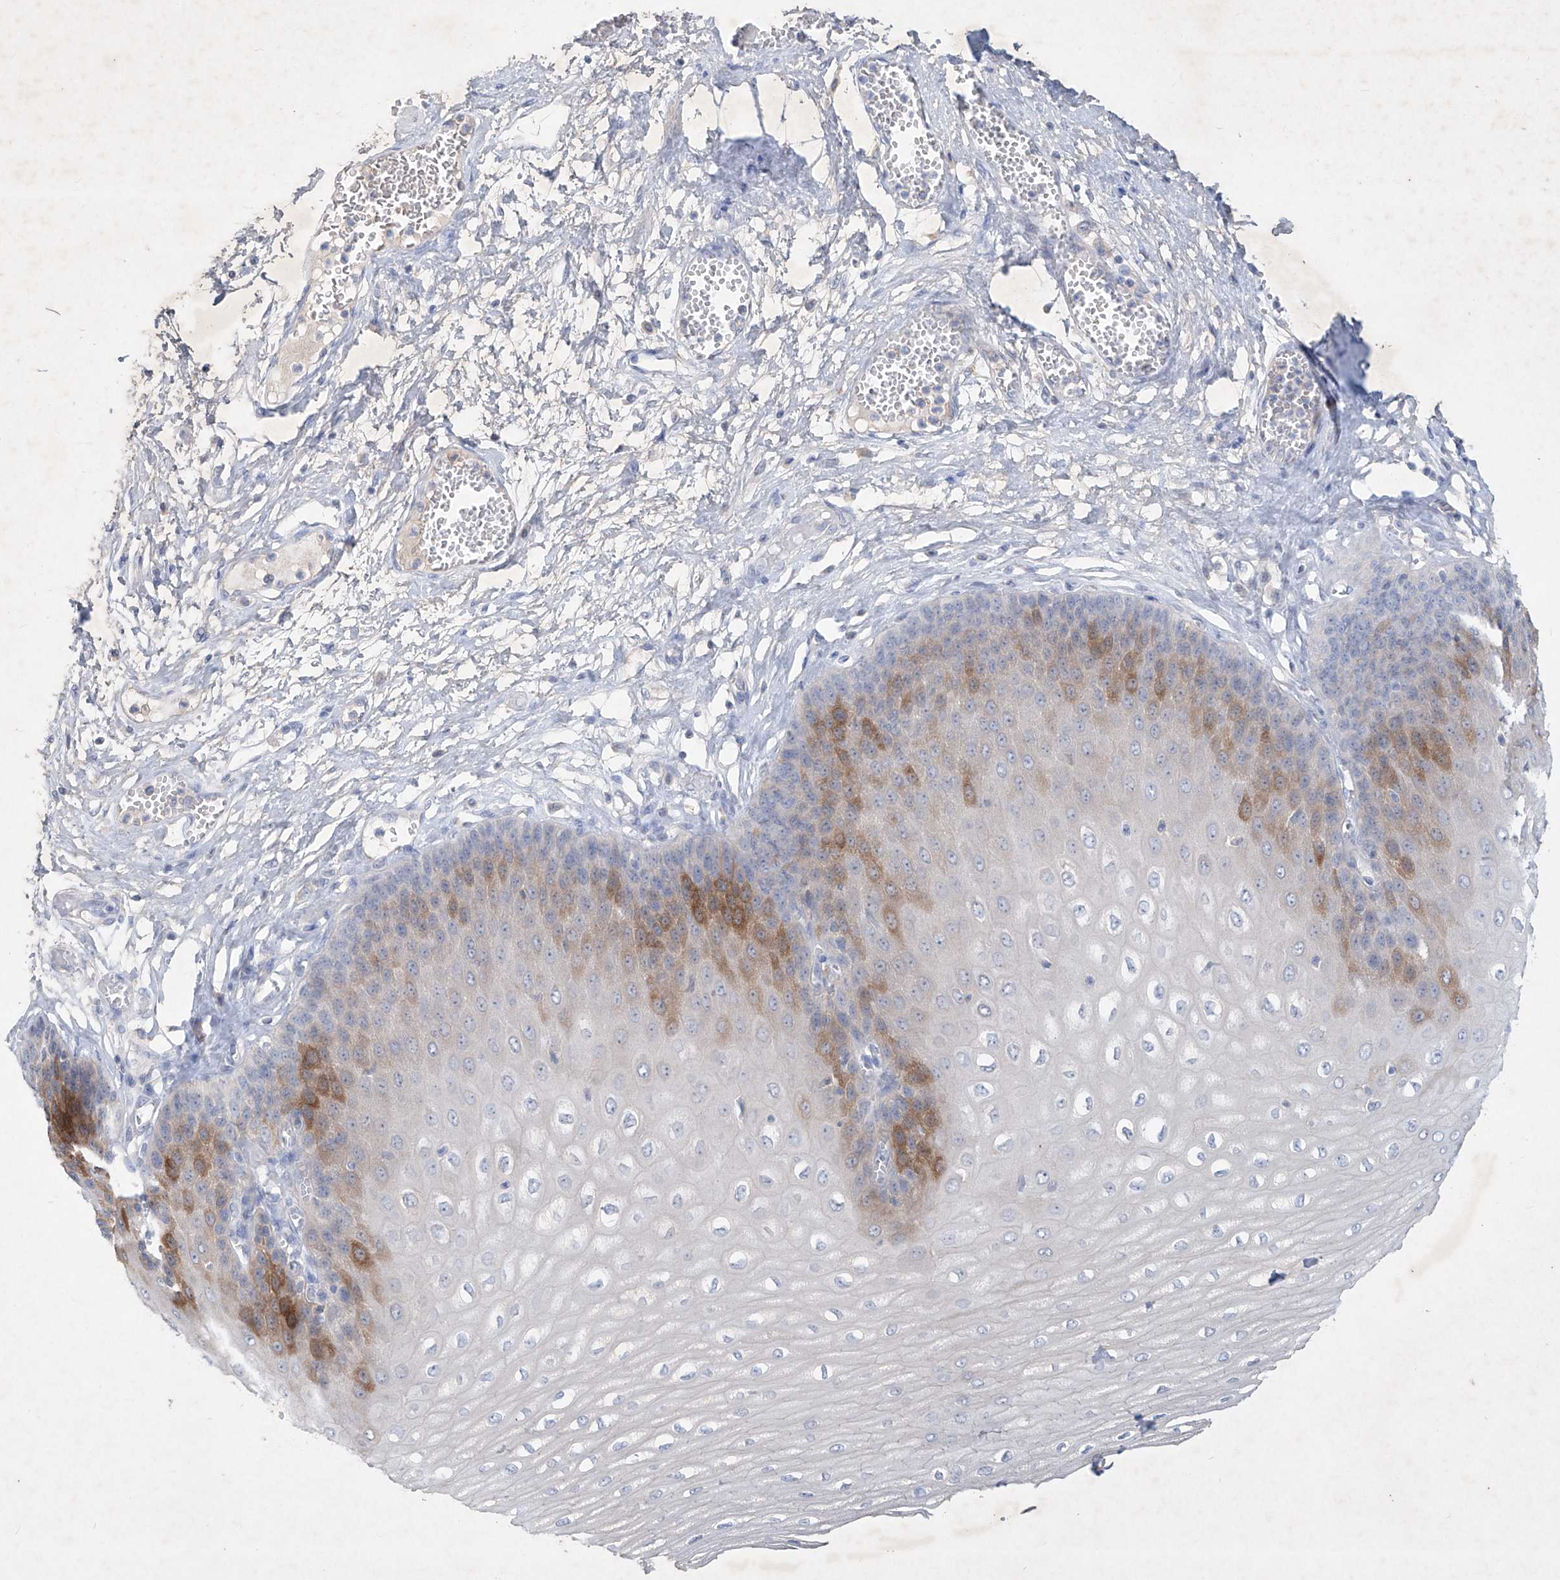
{"staining": {"intensity": "moderate", "quantity": "<25%", "location": "cytoplasmic/membranous"}, "tissue": "esophagus", "cell_type": "Squamous epithelial cells", "image_type": "normal", "snomed": [{"axis": "morphology", "description": "Normal tissue, NOS"}, {"axis": "topography", "description": "Esophagus"}], "caption": "High-magnification brightfield microscopy of normal esophagus stained with DAB (3,3'-diaminobenzidine) (brown) and counterstained with hematoxylin (blue). squamous epithelial cells exhibit moderate cytoplasmic/membranous expression is appreciated in about<25% of cells.", "gene": "ASNS", "patient": {"sex": "male", "age": 60}}